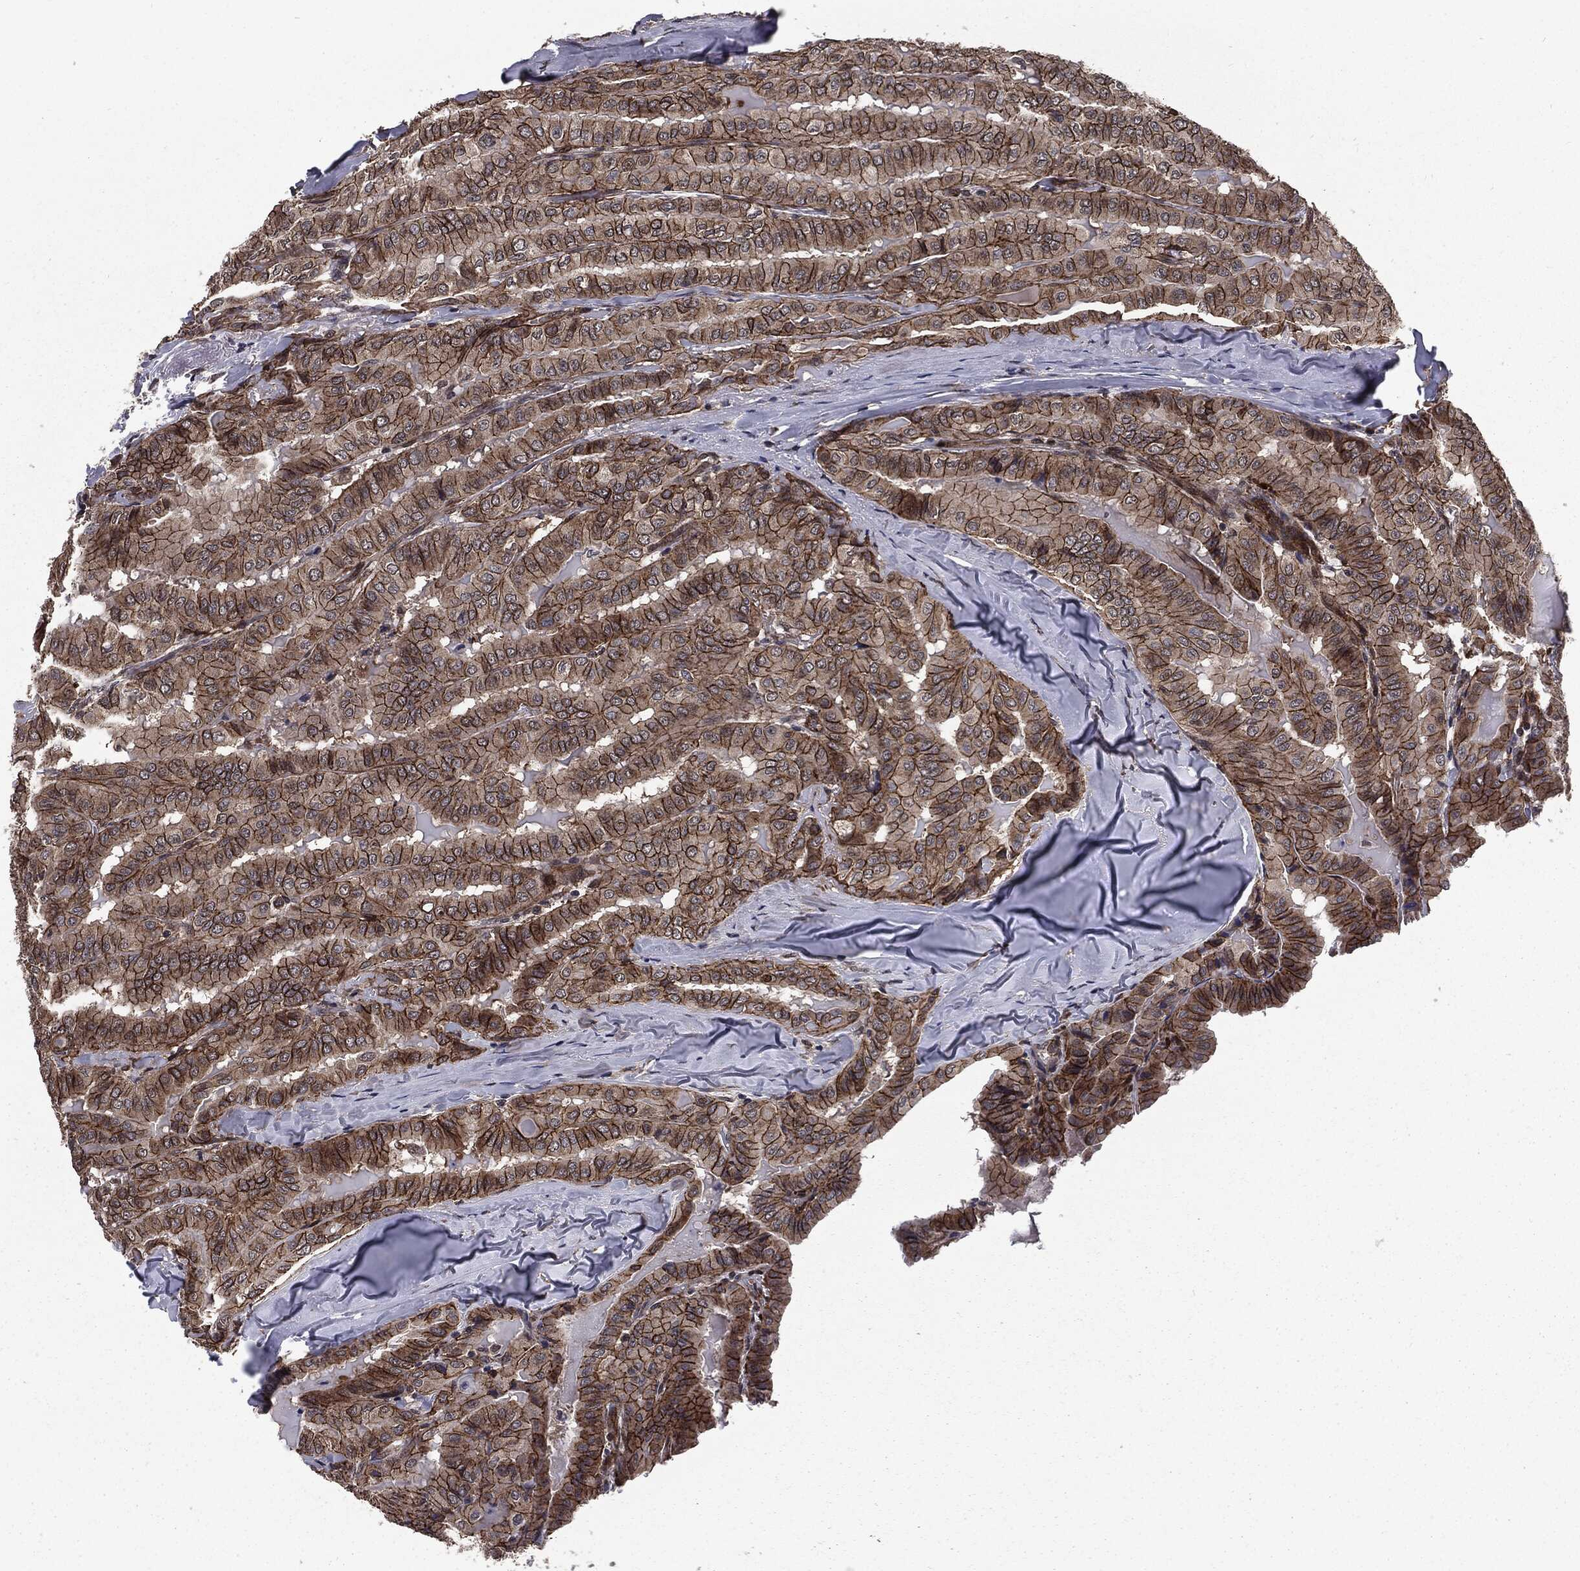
{"staining": {"intensity": "strong", "quantity": ">75%", "location": "cytoplasmic/membranous"}, "tissue": "thyroid cancer", "cell_type": "Tumor cells", "image_type": "cancer", "snomed": [{"axis": "morphology", "description": "Papillary adenocarcinoma, NOS"}, {"axis": "topography", "description": "Thyroid gland"}], "caption": "Immunohistochemistry (IHC) (DAB) staining of human thyroid cancer (papillary adenocarcinoma) reveals strong cytoplasmic/membranous protein staining in about >75% of tumor cells.", "gene": "PTPA", "patient": {"sex": "female", "age": 68}}